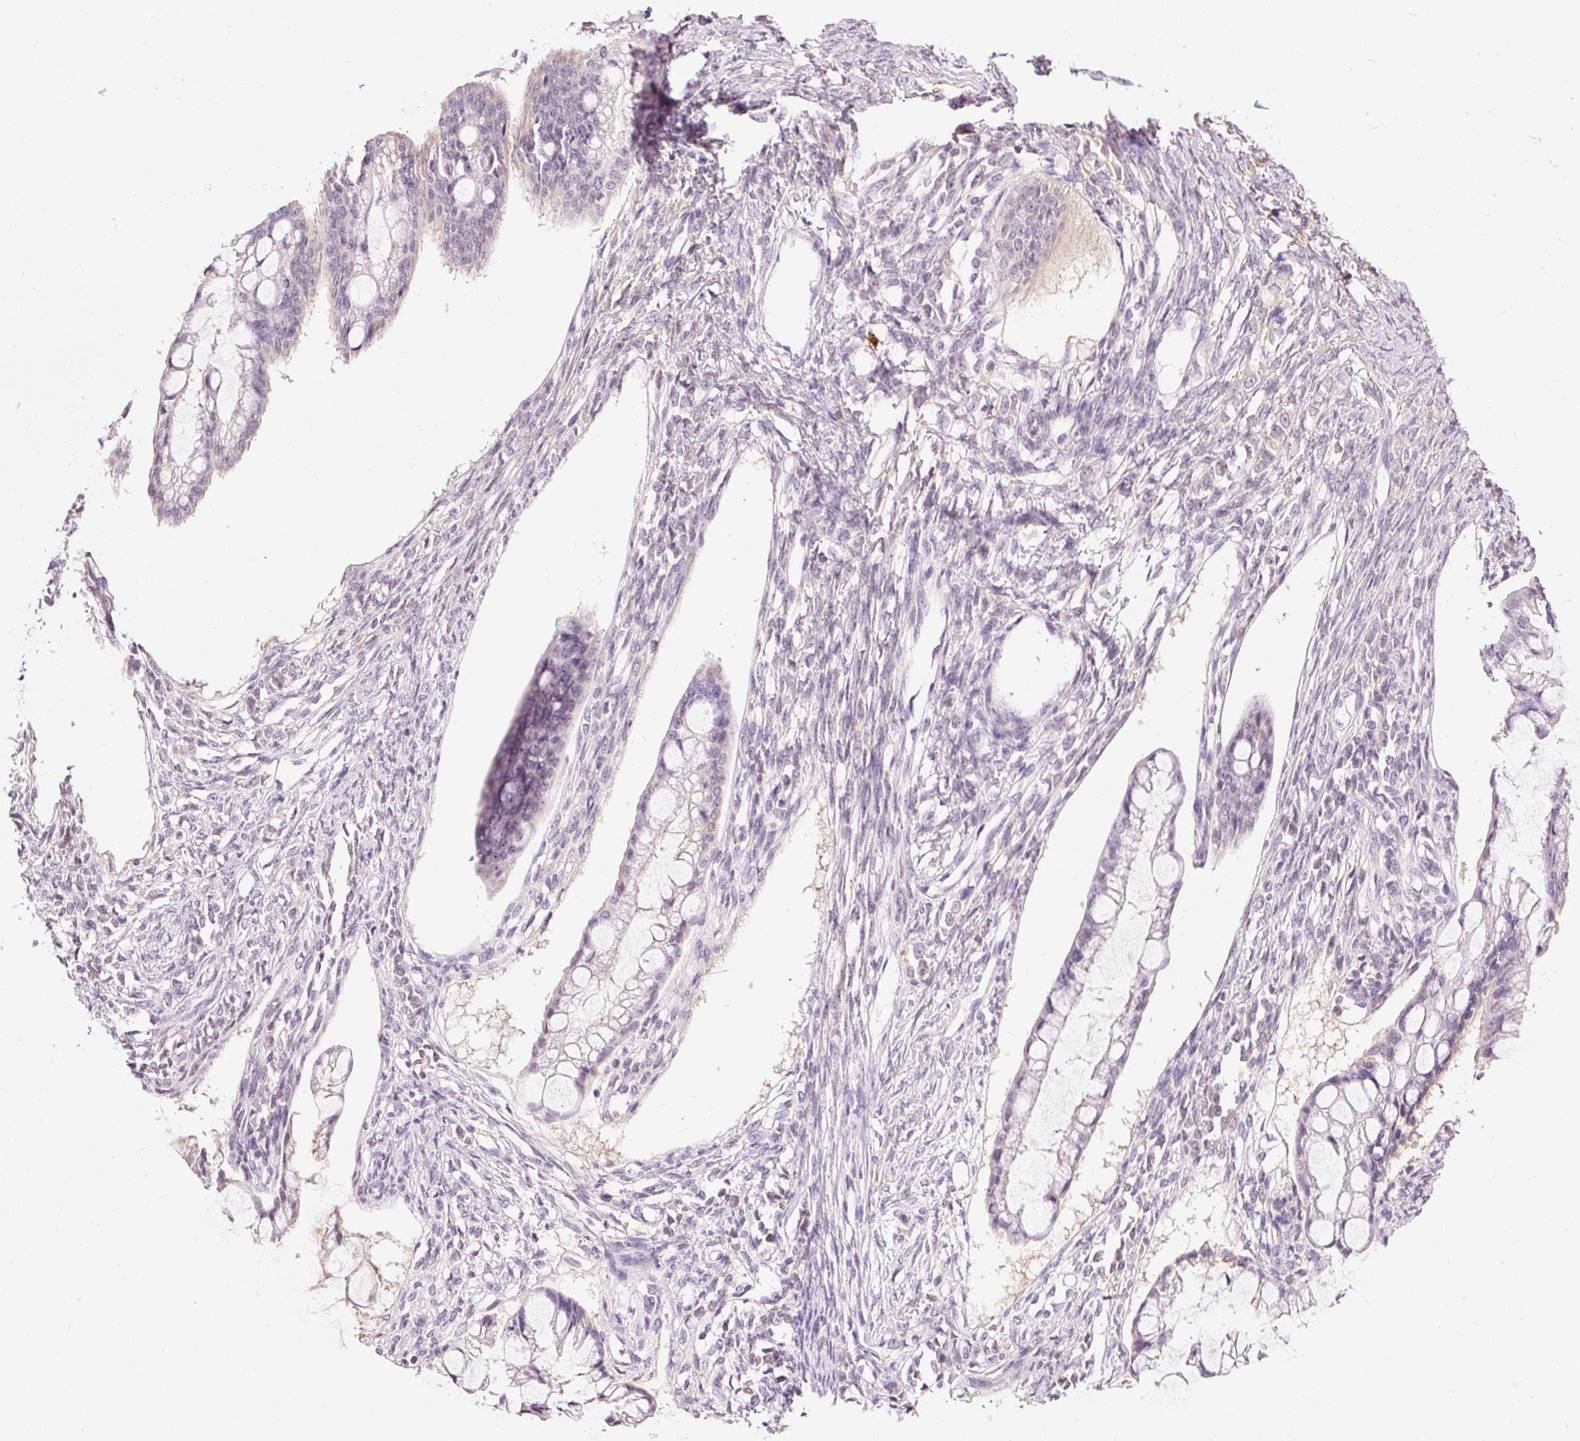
{"staining": {"intensity": "weak", "quantity": "<25%", "location": "cytoplasmic/membranous"}, "tissue": "ovarian cancer", "cell_type": "Tumor cells", "image_type": "cancer", "snomed": [{"axis": "morphology", "description": "Cystadenocarcinoma, mucinous, NOS"}, {"axis": "topography", "description": "Ovary"}], "caption": "Tumor cells show no significant staining in ovarian cancer. The staining was performed using DAB to visualize the protein expression in brown, while the nuclei were stained in blue with hematoxylin (Magnification: 20x).", "gene": "PRPF38B", "patient": {"sex": "female", "age": 73}}